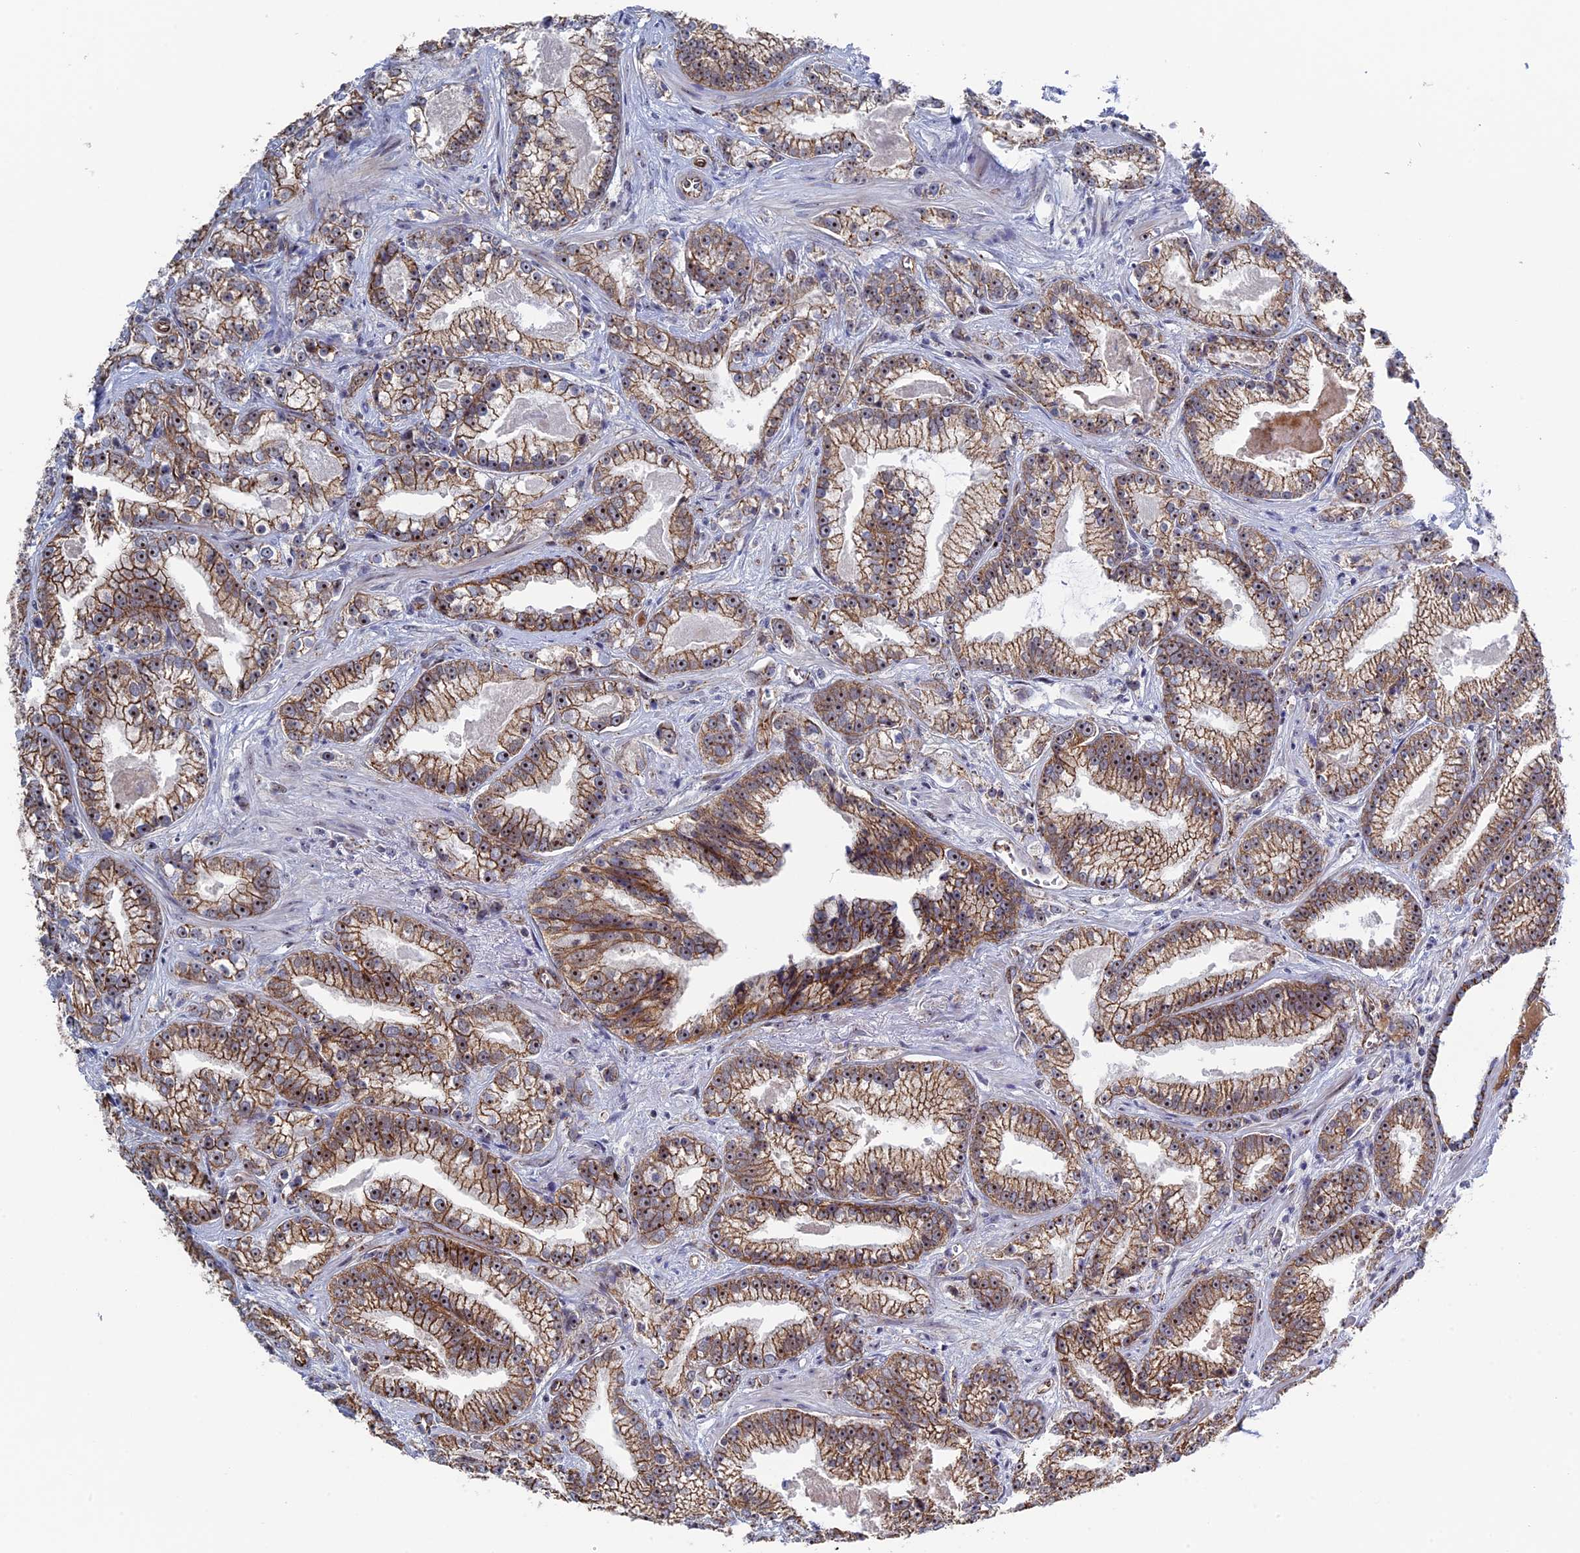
{"staining": {"intensity": "moderate", "quantity": ">75%", "location": "cytoplasmic/membranous,nuclear"}, "tissue": "prostate cancer", "cell_type": "Tumor cells", "image_type": "cancer", "snomed": [{"axis": "morphology", "description": "Adenocarcinoma, High grade"}, {"axis": "topography", "description": "Prostate and seminal vesicle, NOS"}], "caption": "Prostate cancer tissue demonstrates moderate cytoplasmic/membranous and nuclear expression in about >75% of tumor cells (DAB (3,3'-diaminobenzidine) IHC, brown staining for protein, blue staining for nuclei).", "gene": "EXOSC9", "patient": {"sex": "male", "age": 67}}